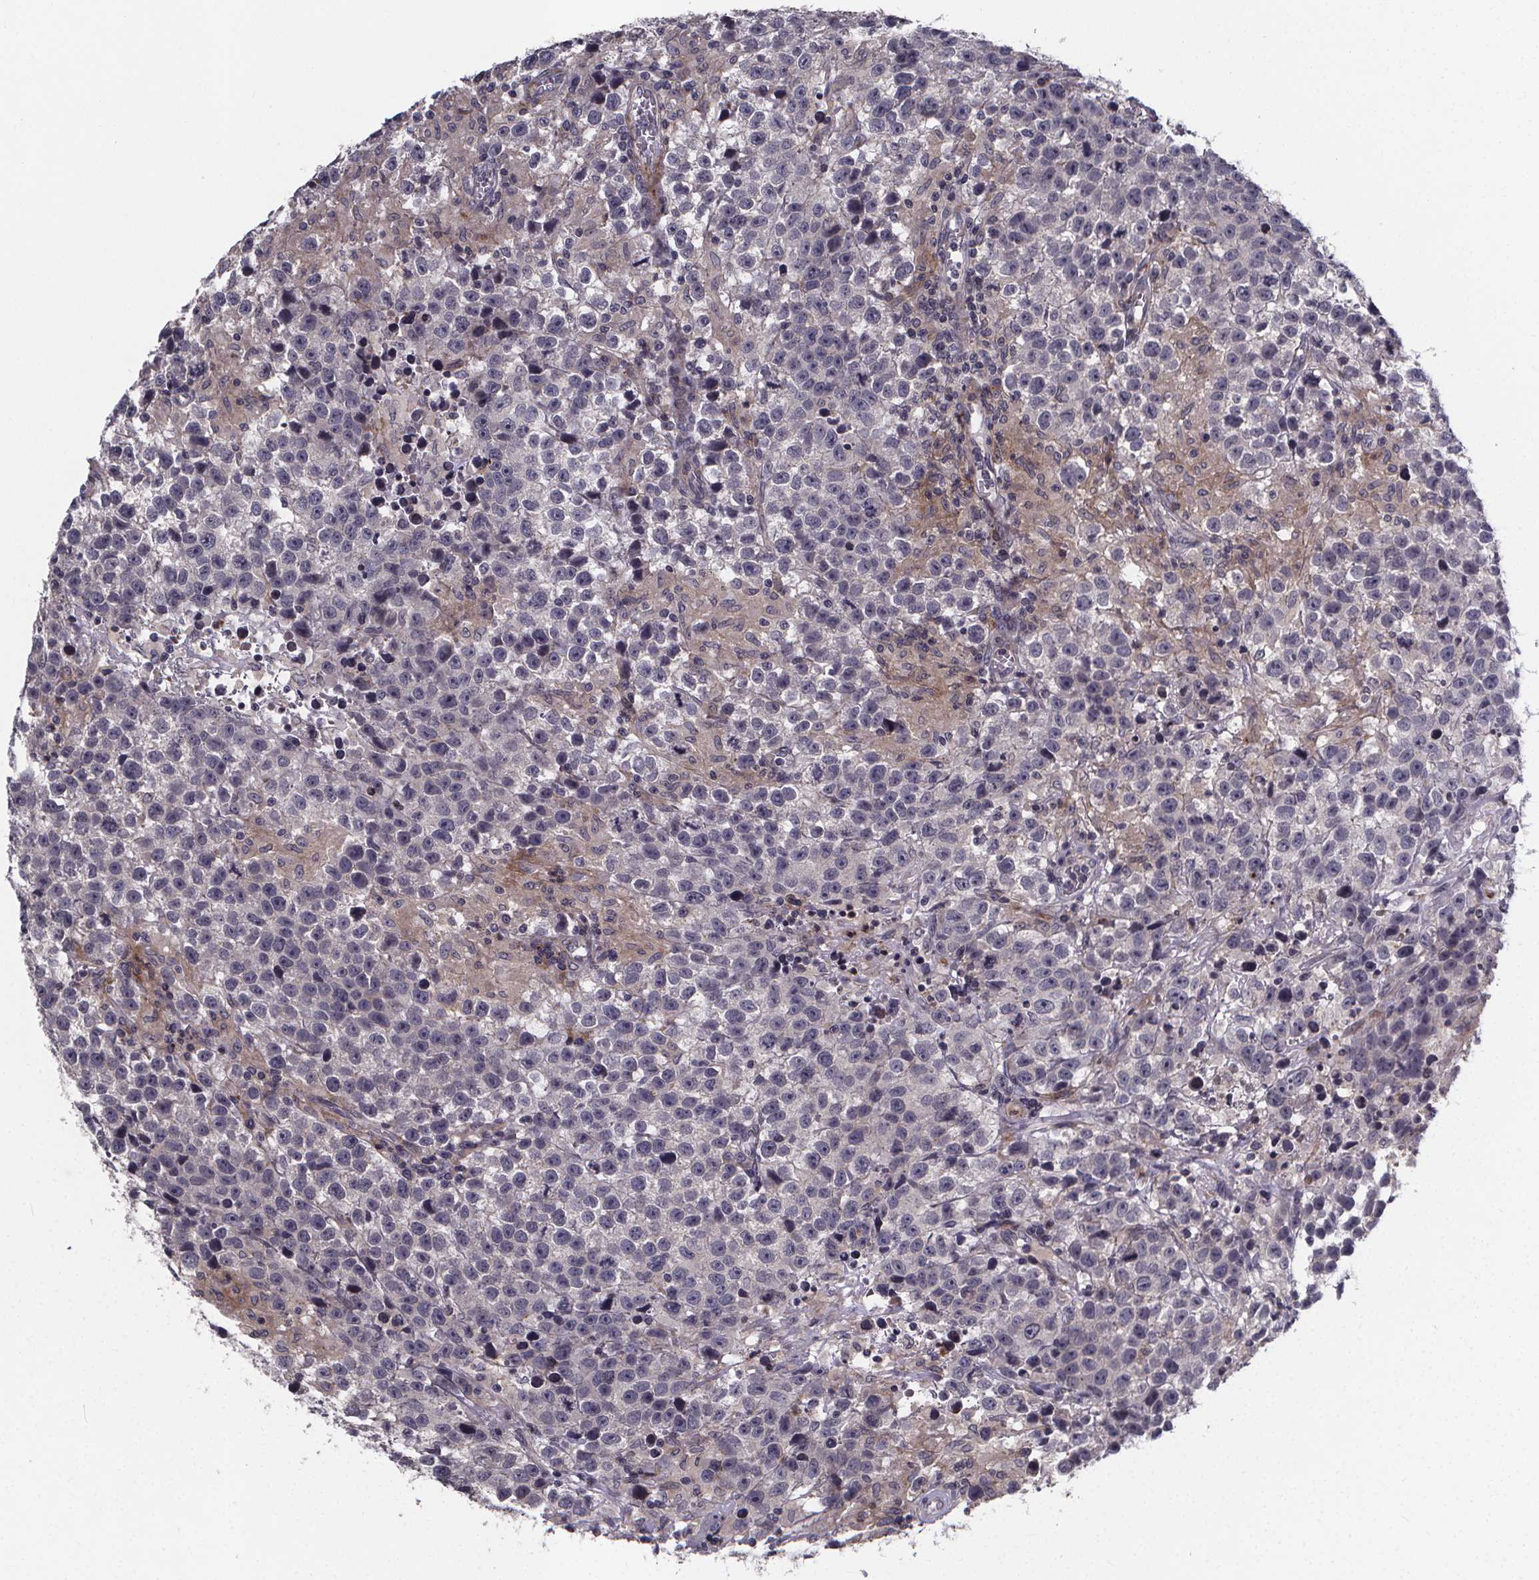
{"staining": {"intensity": "negative", "quantity": "none", "location": "none"}, "tissue": "testis cancer", "cell_type": "Tumor cells", "image_type": "cancer", "snomed": [{"axis": "morphology", "description": "Seminoma, NOS"}, {"axis": "topography", "description": "Testis"}], "caption": "This is a micrograph of immunohistochemistry staining of seminoma (testis), which shows no expression in tumor cells.", "gene": "FBXW2", "patient": {"sex": "male", "age": 43}}